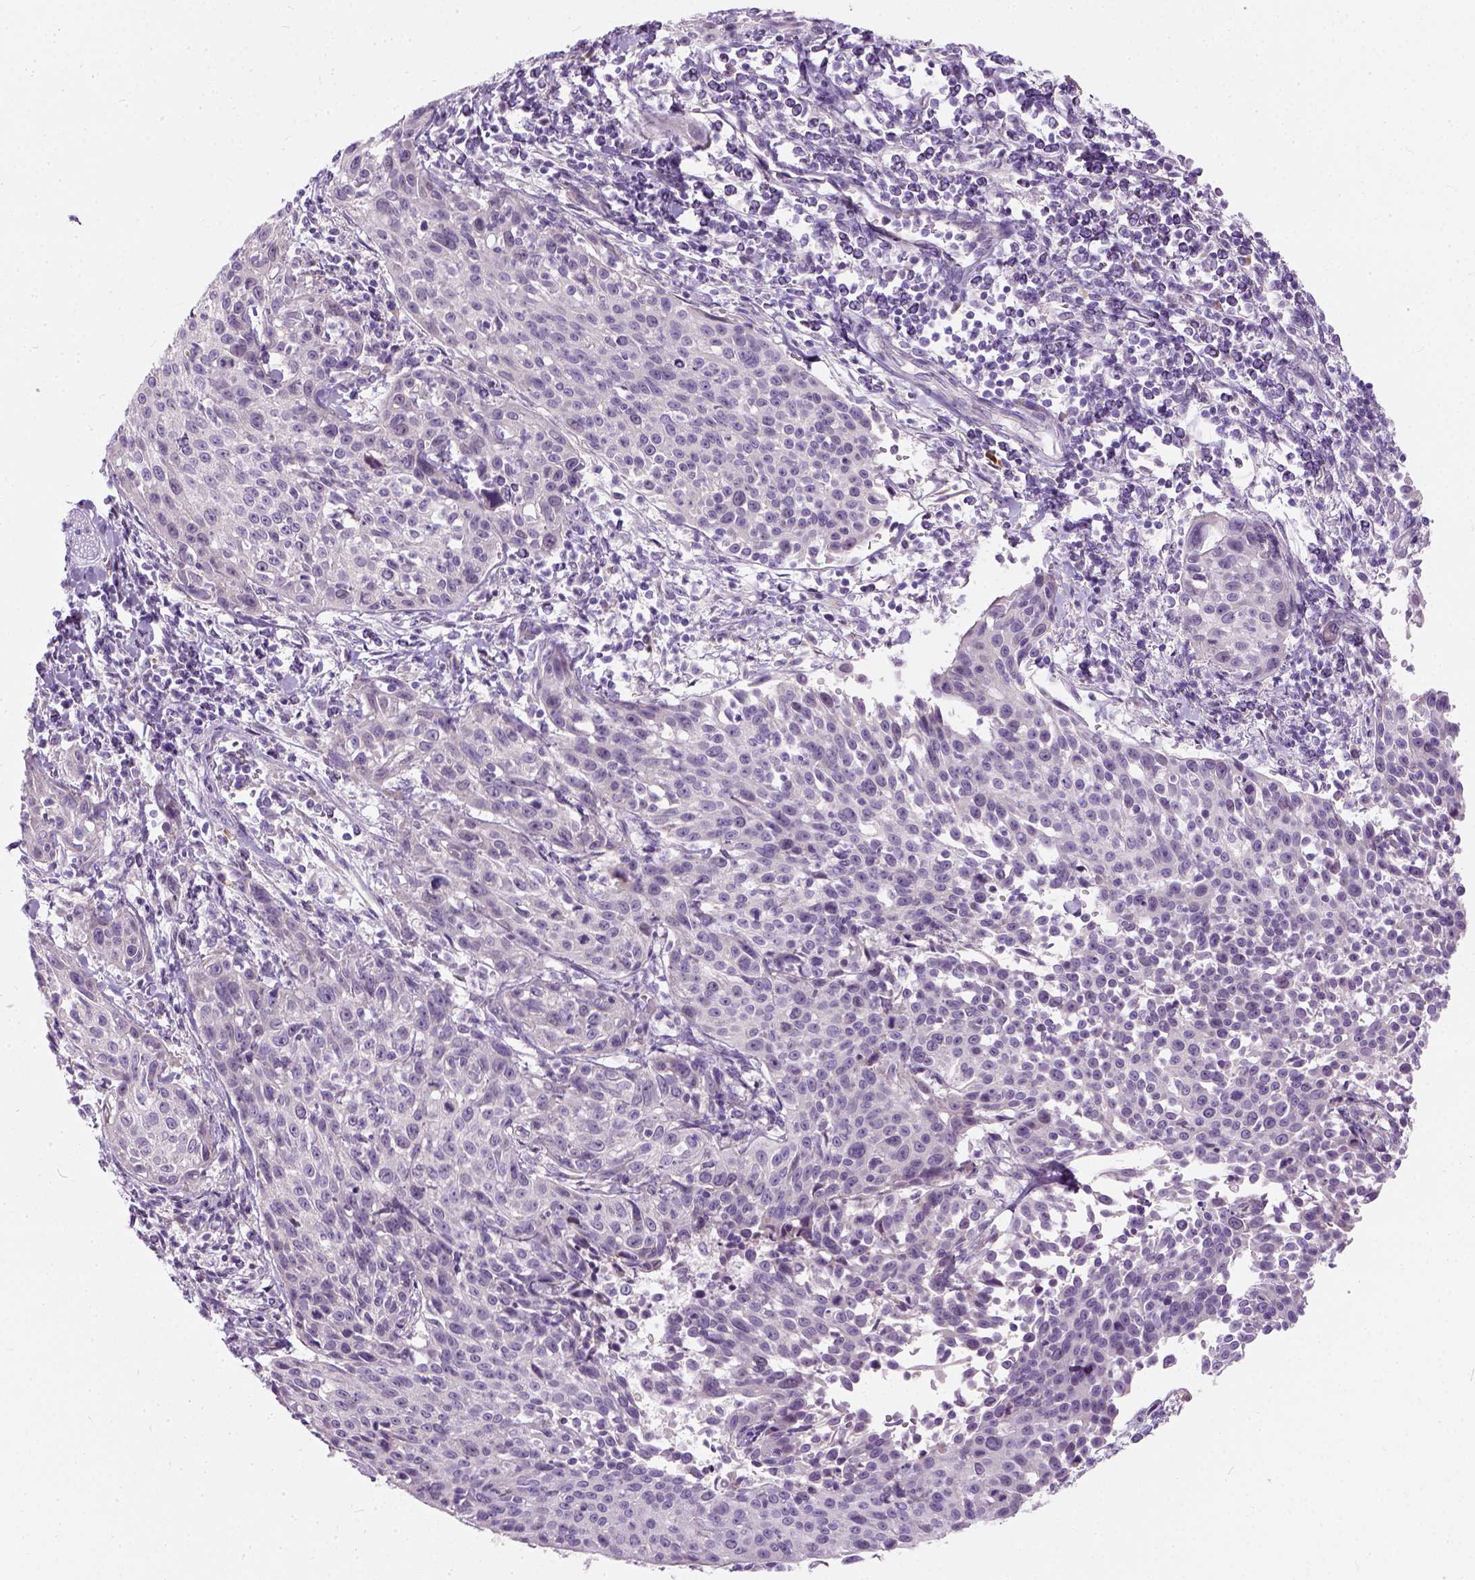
{"staining": {"intensity": "negative", "quantity": "none", "location": "none"}, "tissue": "cervical cancer", "cell_type": "Tumor cells", "image_type": "cancer", "snomed": [{"axis": "morphology", "description": "Squamous cell carcinoma, NOS"}, {"axis": "topography", "description": "Cervix"}], "caption": "Cervical cancer (squamous cell carcinoma) was stained to show a protein in brown. There is no significant staining in tumor cells.", "gene": "TRIM72", "patient": {"sex": "female", "age": 26}}